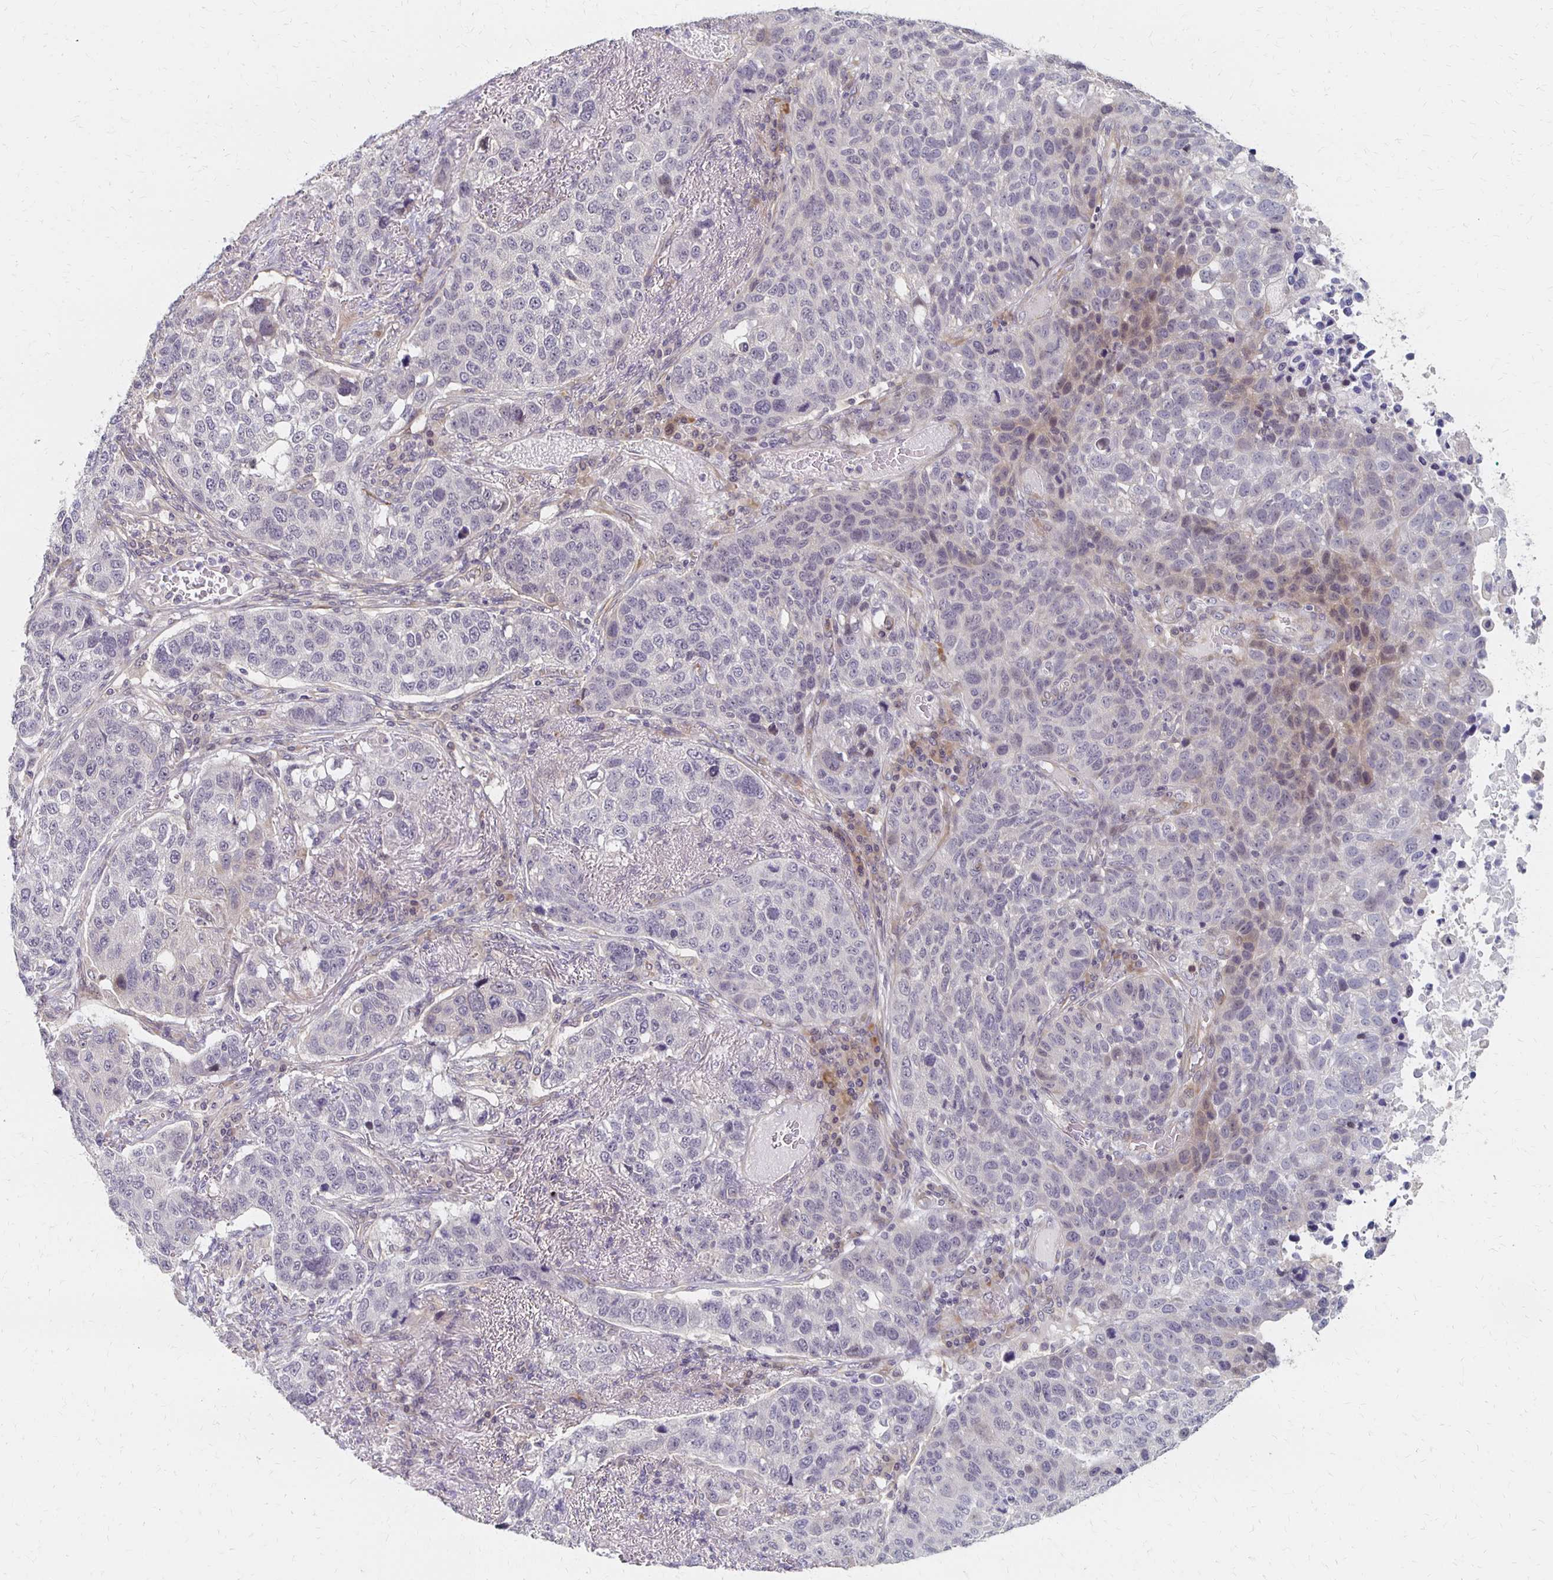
{"staining": {"intensity": "negative", "quantity": "none", "location": "none"}, "tissue": "lung cancer", "cell_type": "Tumor cells", "image_type": "cancer", "snomed": [{"axis": "morphology", "description": "Squamous cell carcinoma, NOS"}, {"axis": "topography", "description": "Lymph node"}, {"axis": "topography", "description": "Lung"}], "caption": "Immunohistochemical staining of lung cancer (squamous cell carcinoma) shows no significant positivity in tumor cells.", "gene": "PRKCB", "patient": {"sex": "male", "age": 61}}